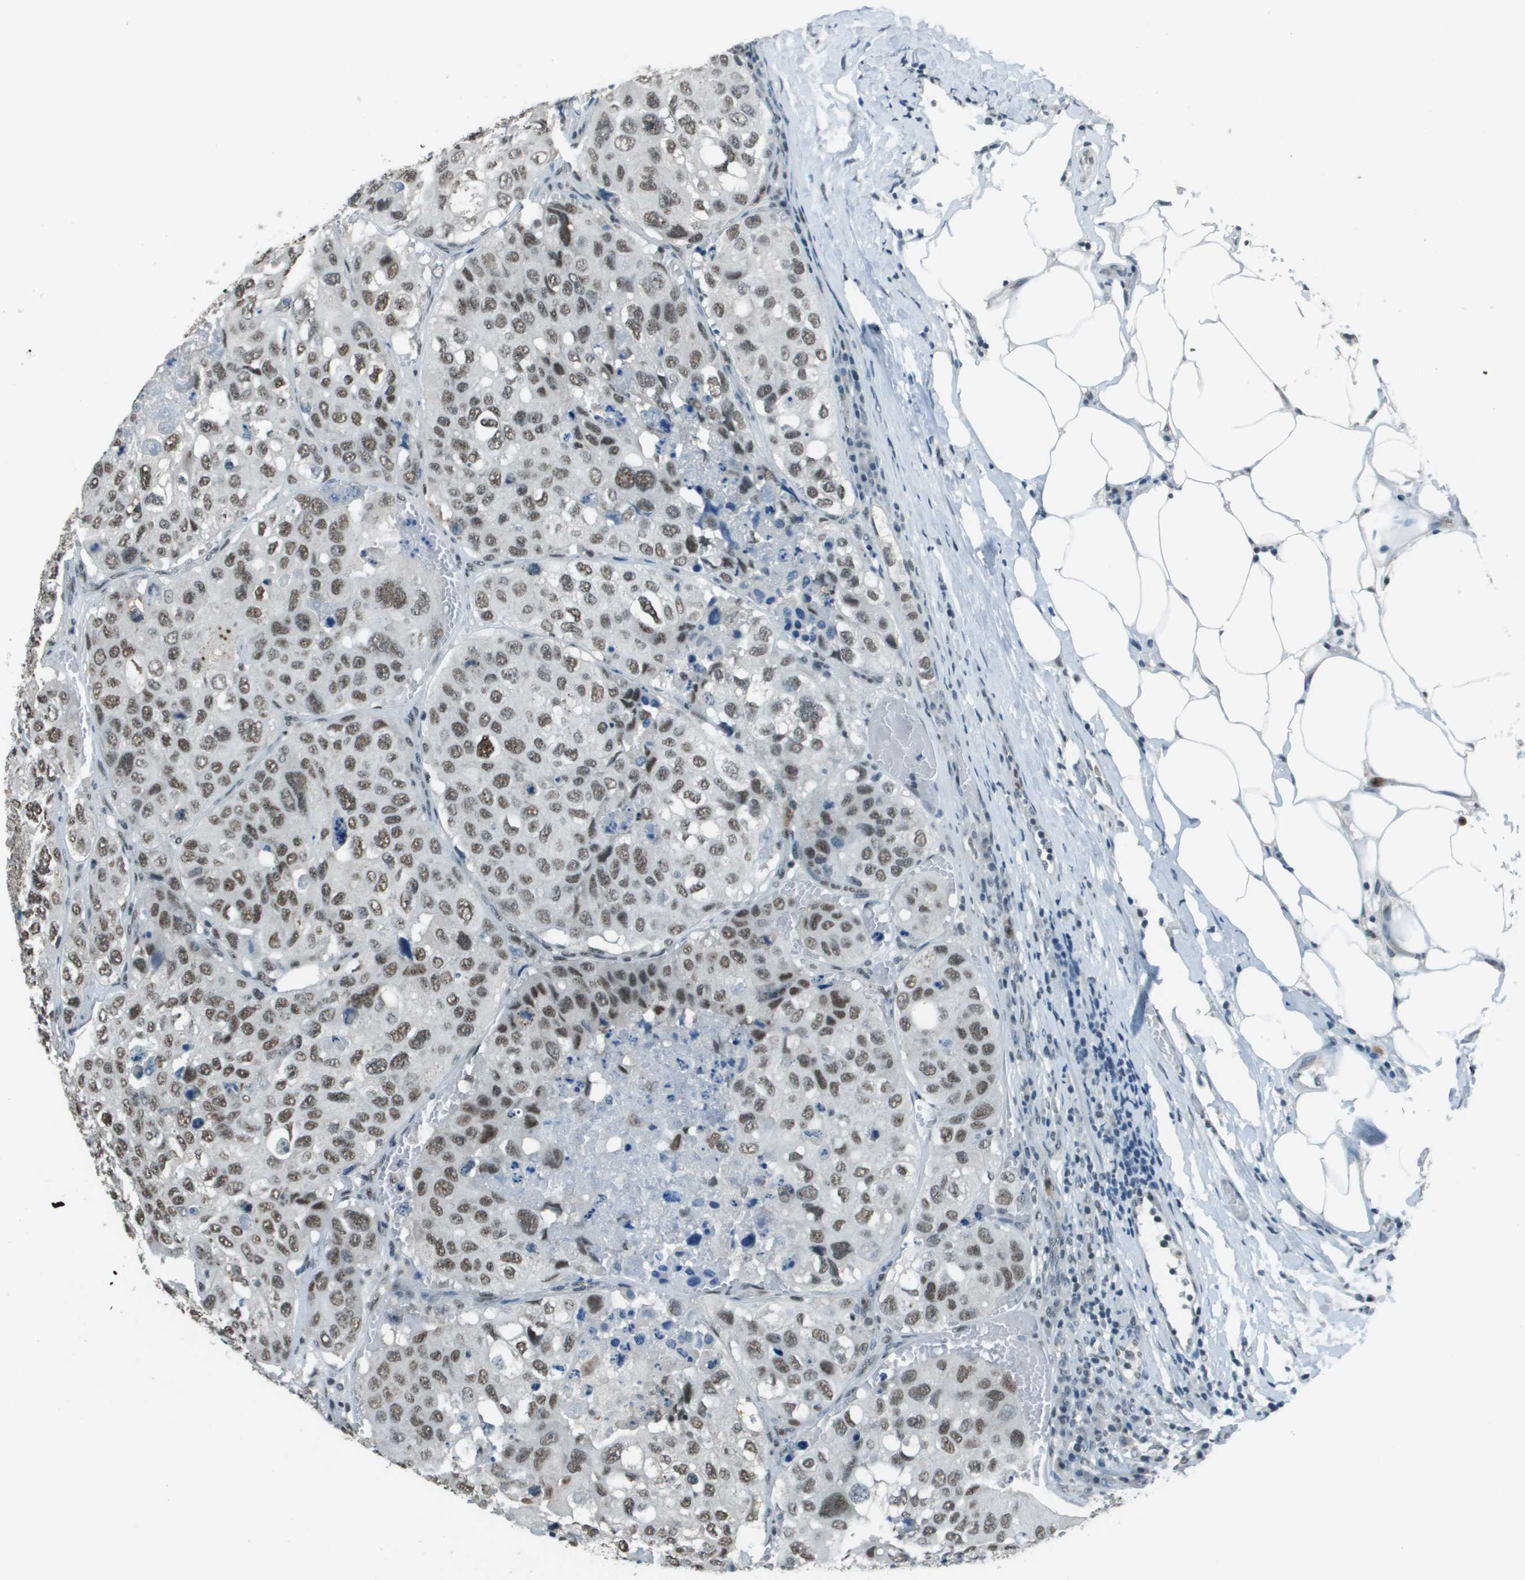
{"staining": {"intensity": "moderate", "quantity": ">75%", "location": "nuclear"}, "tissue": "urothelial cancer", "cell_type": "Tumor cells", "image_type": "cancer", "snomed": [{"axis": "morphology", "description": "Urothelial carcinoma, High grade"}, {"axis": "topography", "description": "Lymph node"}, {"axis": "topography", "description": "Urinary bladder"}], "caption": "Brown immunohistochemical staining in human urothelial cancer shows moderate nuclear positivity in about >75% of tumor cells. (Stains: DAB (3,3'-diaminobenzidine) in brown, nuclei in blue, Microscopy: brightfield microscopy at high magnification).", "gene": "DEPDC1", "patient": {"sex": "male", "age": 51}}